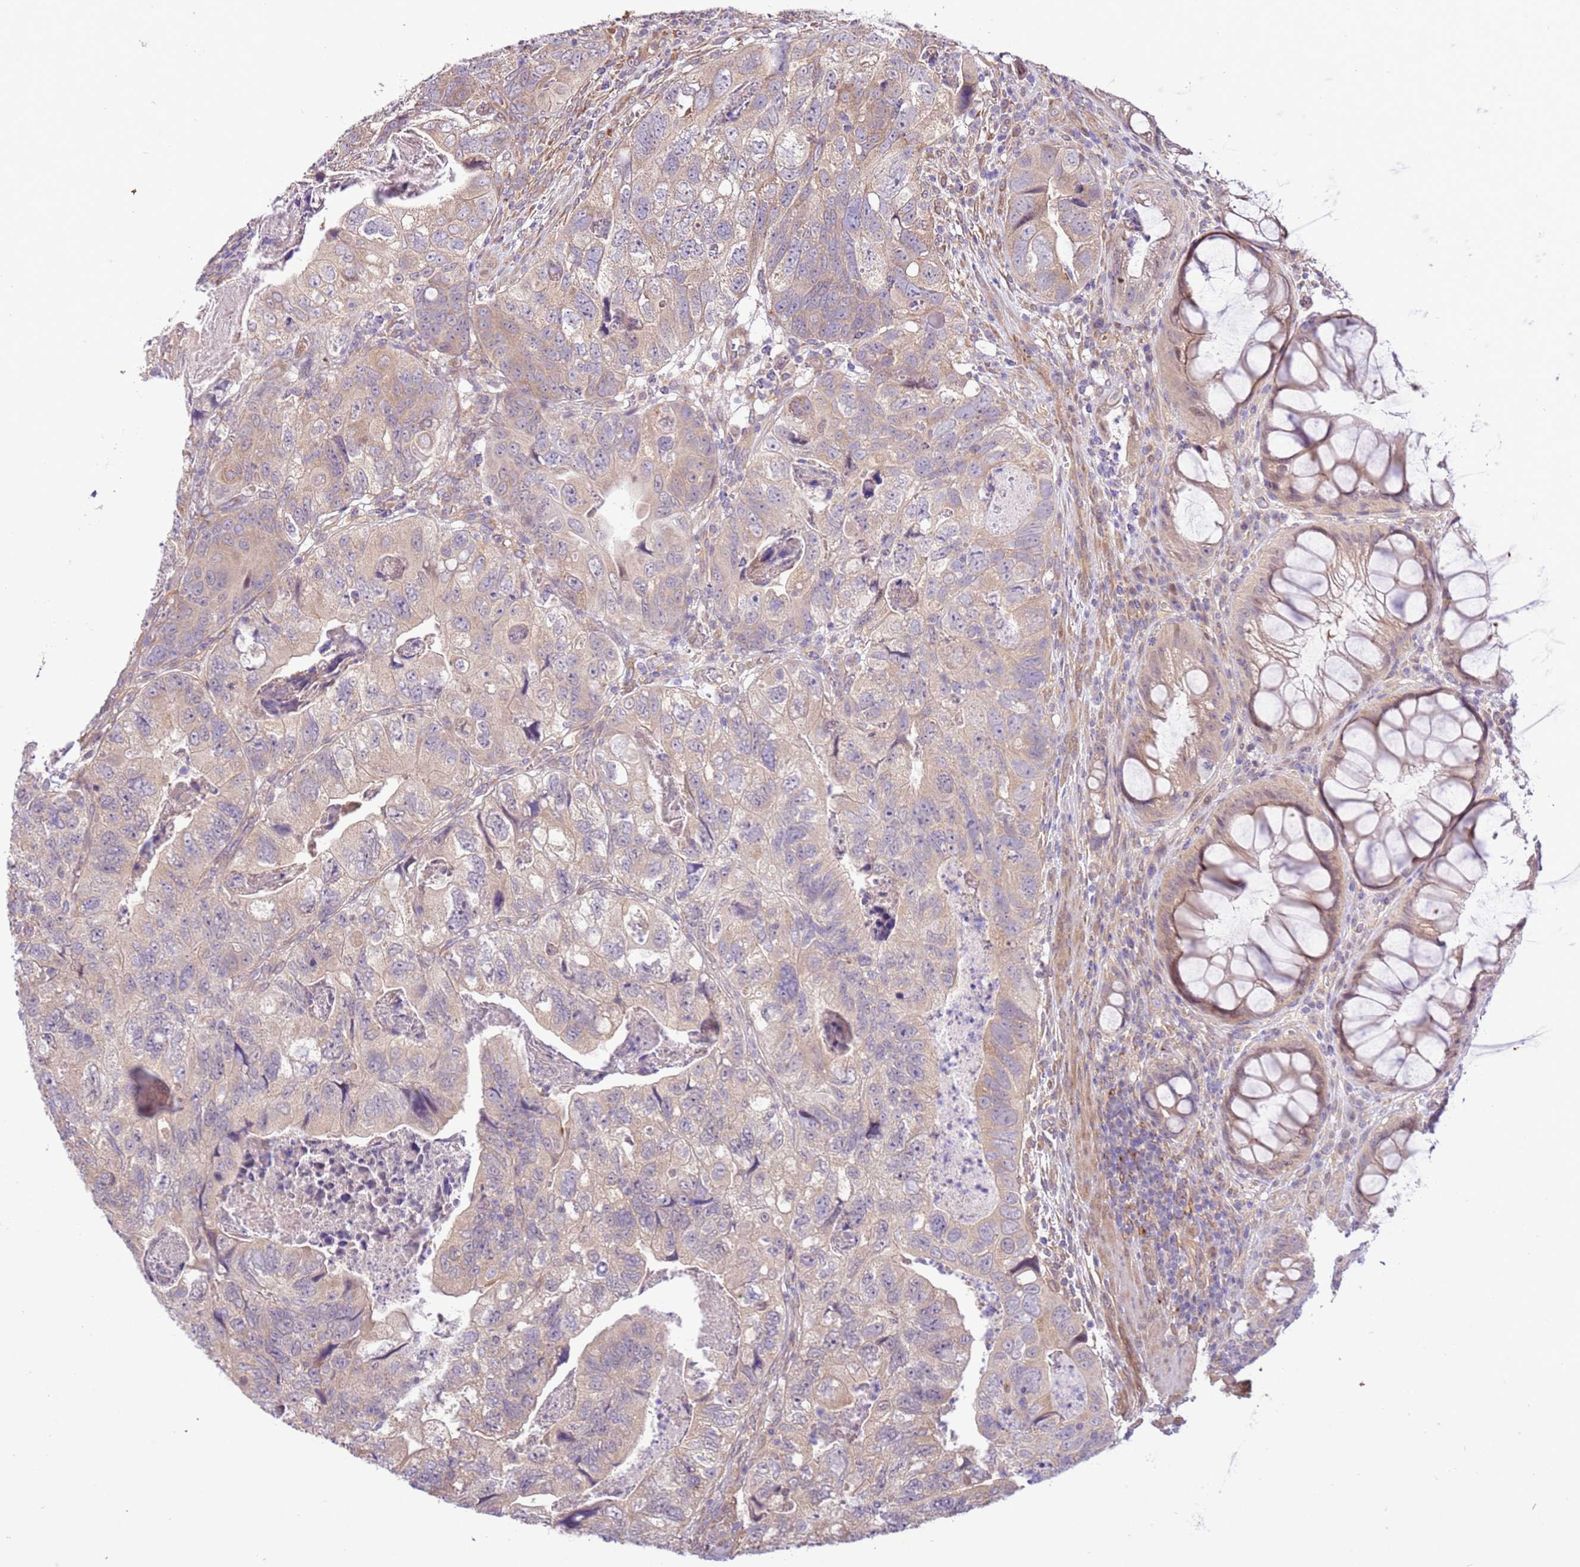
{"staining": {"intensity": "weak", "quantity": "<25%", "location": "cytoplasmic/membranous"}, "tissue": "colorectal cancer", "cell_type": "Tumor cells", "image_type": "cancer", "snomed": [{"axis": "morphology", "description": "Adenocarcinoma, NOS"}, {"axis": "topography", "description": "Rectum"}], "caption": "This is an immunohistochemistry micrograph of colorectal cancer. There is no staining in tumor cells.", "gene": "SCARA3", "patient": {"sex": "male", "age": 63}}